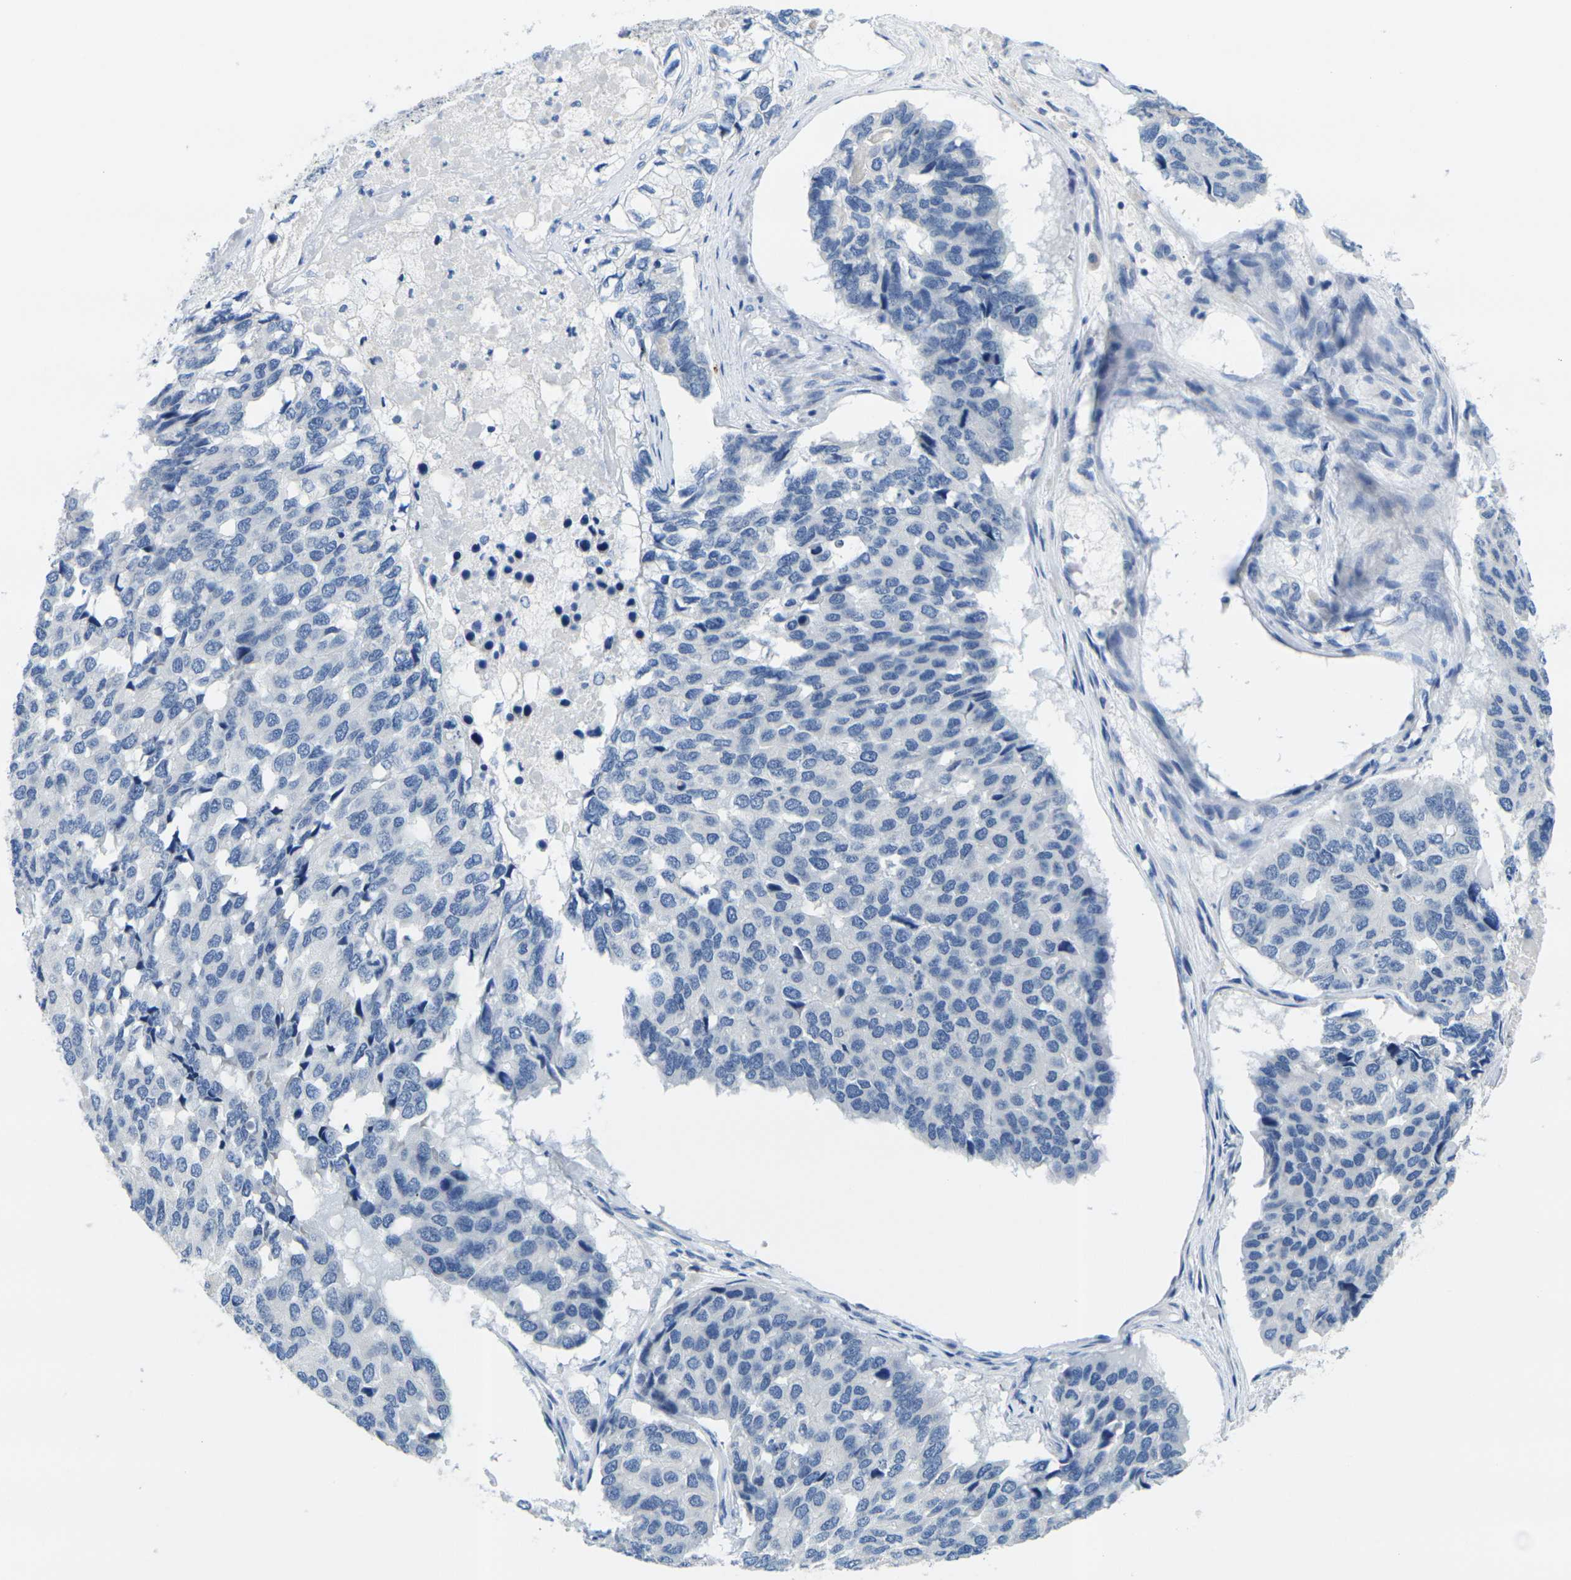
{"staining": {"intensity": "negative", "quantity": "none", "location": "none"}, "tissue": "pancreatic cancer", "cell_type": "Tumor cells", "image_type": "cancer", "snomed": [{"axis": "morphology", "description": "Adenocarcinoma, NOS"}, {"axis": "topography", "description": "Pancreas"}], "caption": "IHC histopathology image of human pancreatic adenocarcinoma stained for a protein (brown), which reveals no expression in tumor cells. The staining is performed using DAB (3,3'-diaminobenzidine) brown chromogen with nuclei counter-stained in using hematoxylin.", "gene": "GPR15", "patient": {"sex": "male", "age": 50}}